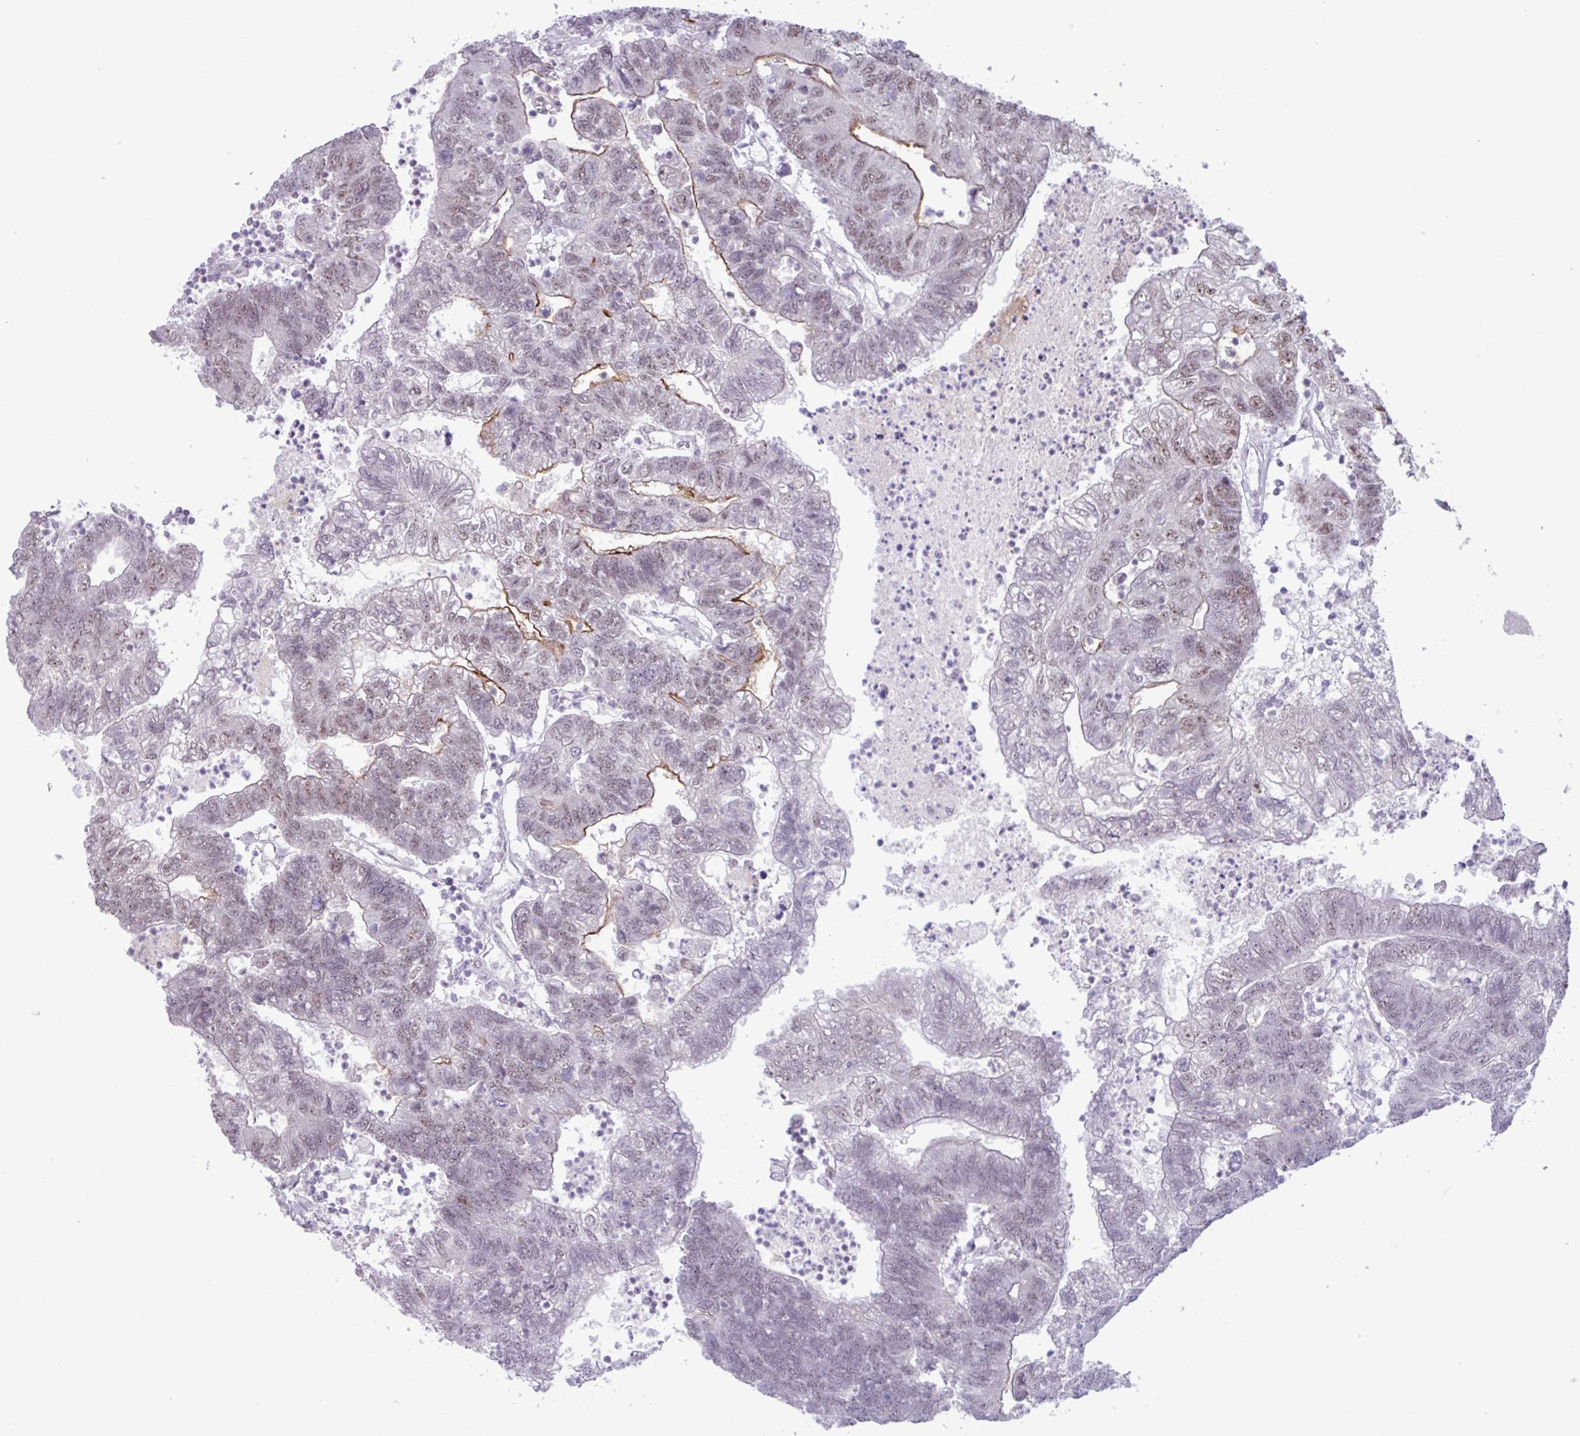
{"staining": {"intensity": "moderate", "quantity": "25%-75%", "location": "cytoplasmic/membranous,nuclear"}, "tissue": "colorectal cancer", "cell_type": "Tumor cells", "image_type": "cancer", "snomed": [{"axis": "morphology", "description": "Adenocarcinoma, NOS"}, {"axis": "topography", "description": "Colon"}], "caption": "This histopathology image demonstrates adenocarcinoma (colorectal) stained with immunohistochemistry (IHC) to label a protein in brown. The cytoplasmic/membranous and nuclear of tumor cells show moderate positivity for the protein. Nuclei are counter-stained blue.", "gene": "NOTCH2", "patient": {"sex": "female", "age": 48}}